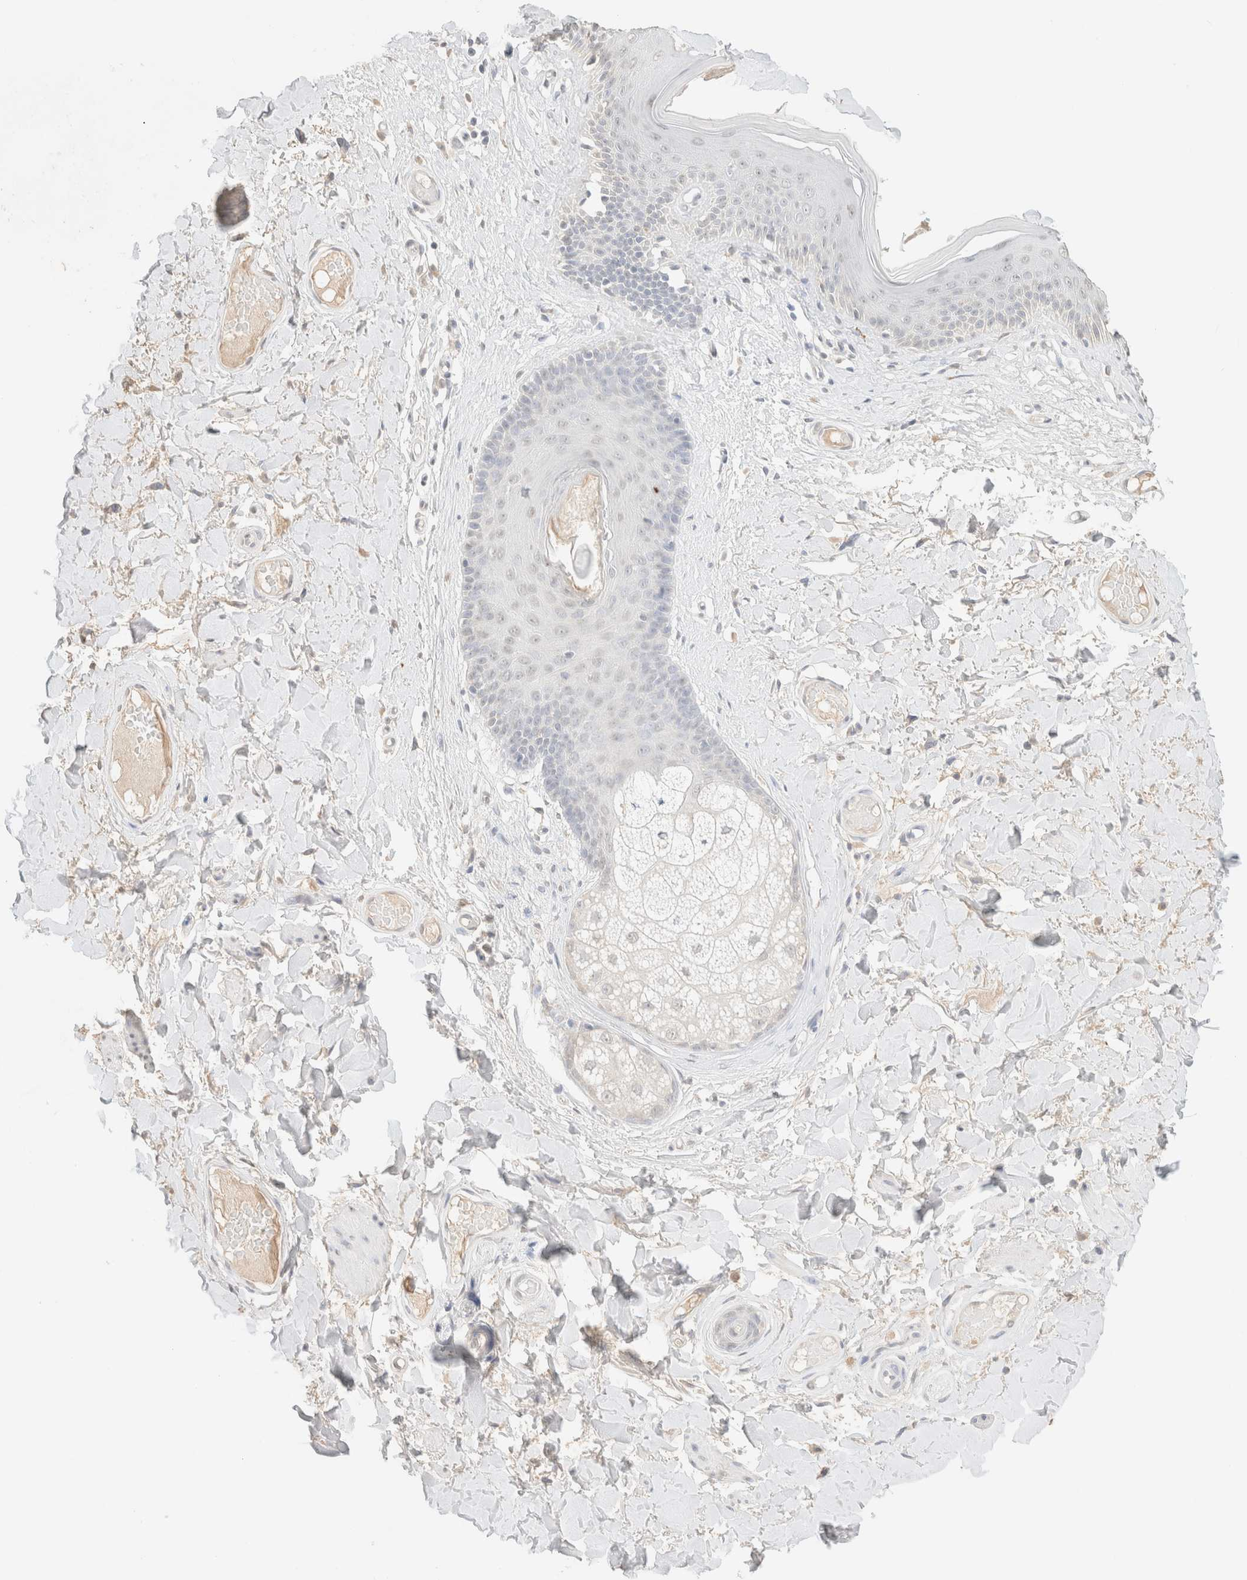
{"staining": {"intensity": "moderate", "quantity": "<25%", "location": "cytoplasmic/membranous"}, "tissue": "skin", "cell_type": "Epidermal cells", "image_type": "normal", "snomed": [{"axis": "morphology", "description": "Normal tissue, NOS"}, {"axis": "topography", "description": "Vulva"}], "caption": "Moderate cytoplasmic/membranous protein staining is appreciated in about <25% of epidermal cells in skin.", "gene": "CPA1", "patient": {"sex": "female", "age": 73}}